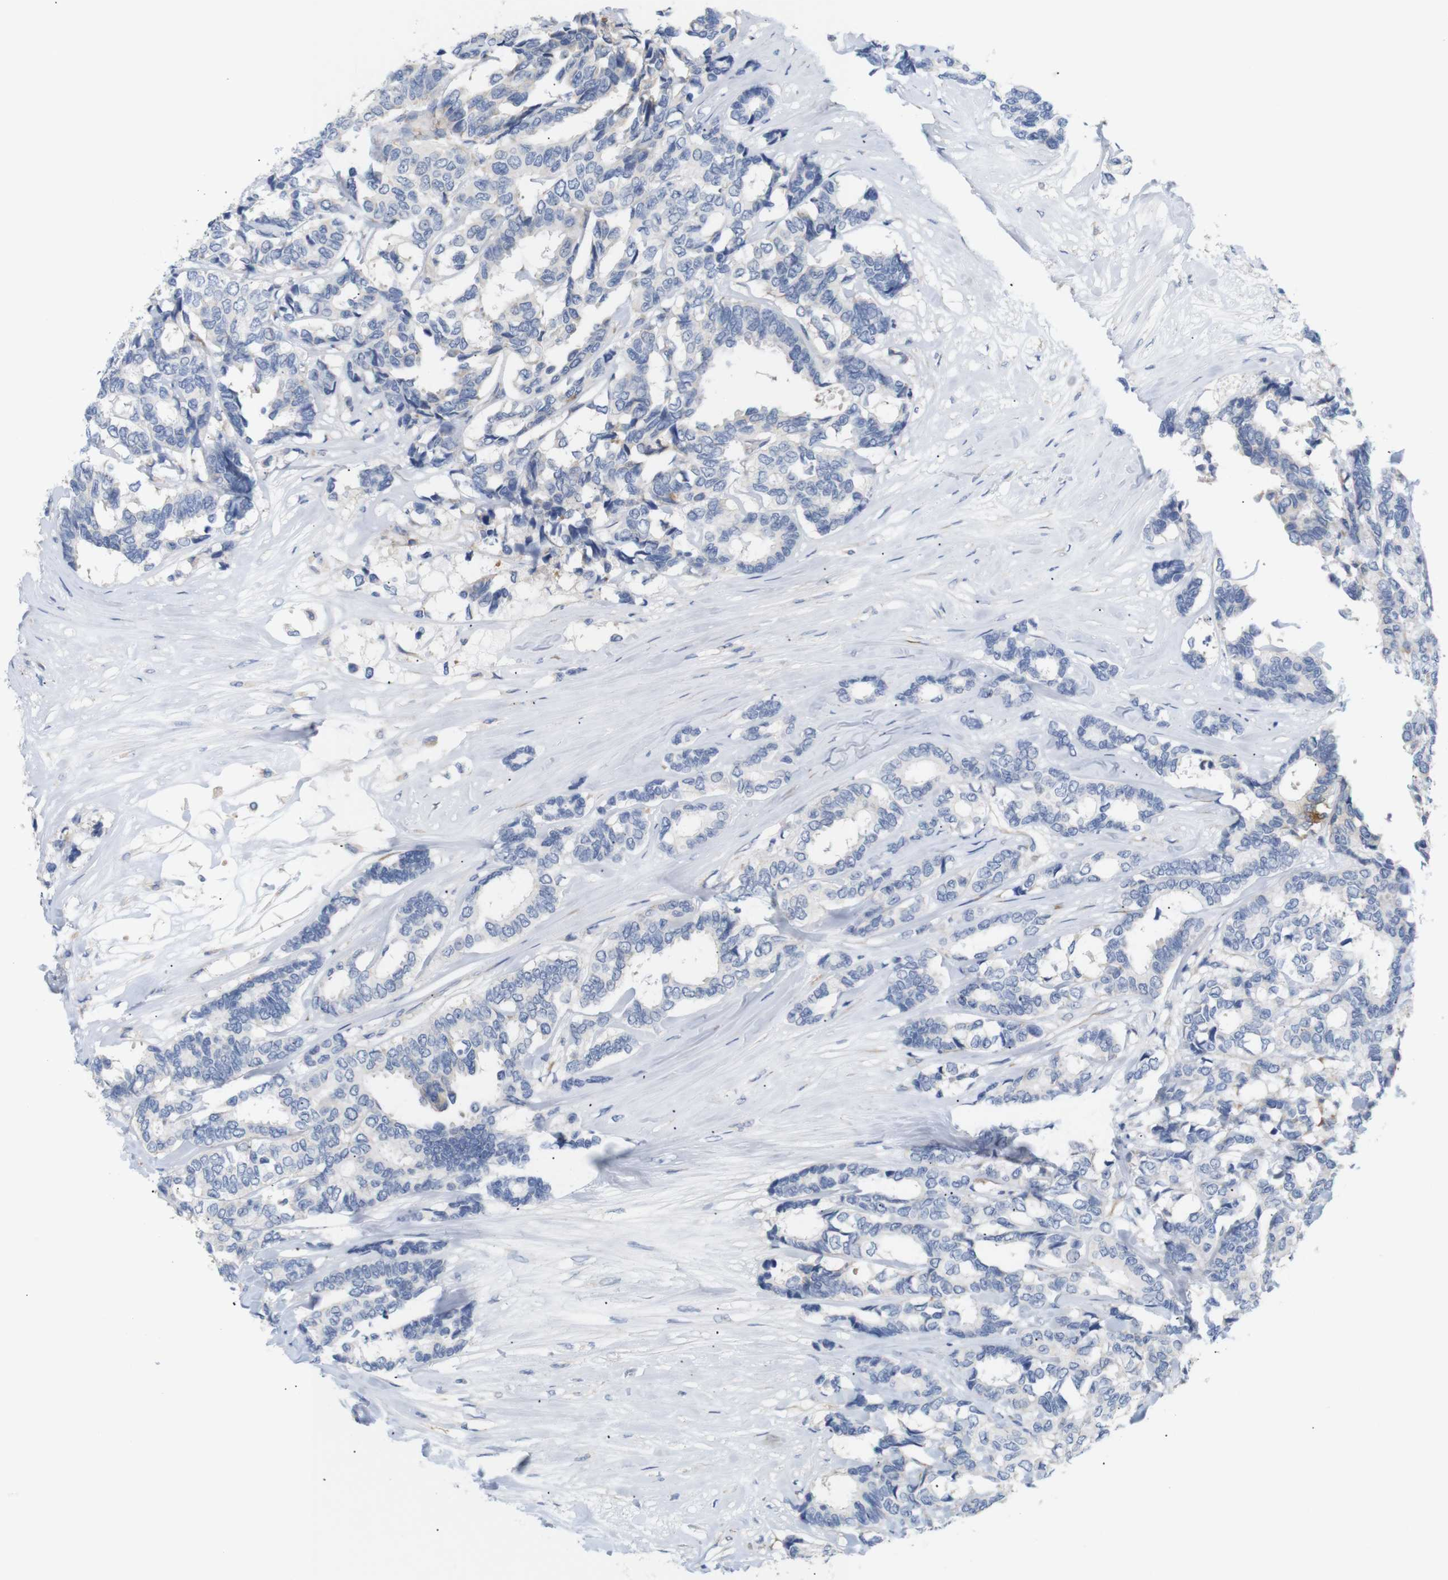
{"staining": {"intensity": "negative", "quantity": "none", "location": "none"}, "tissue": "breast cancer", "cell_type": "Tumor cells", "image_type": "cancer", "snomed": [{"axis": "morphology", "description": "Duct carcinoma"}, {"axis": "topography", "description": "Breast"}], "caption": "Protein analysis of breast intraductal carcinoma reveals no significant expression in tumor cells. The staining was performed using DAB to visualize the protein expression in brown, while the nuclei were stained in blue with hematoxylin (Magnification: 20x).", "gene": "TRIM5", "patient": {"sex": "female", "age": 87}}